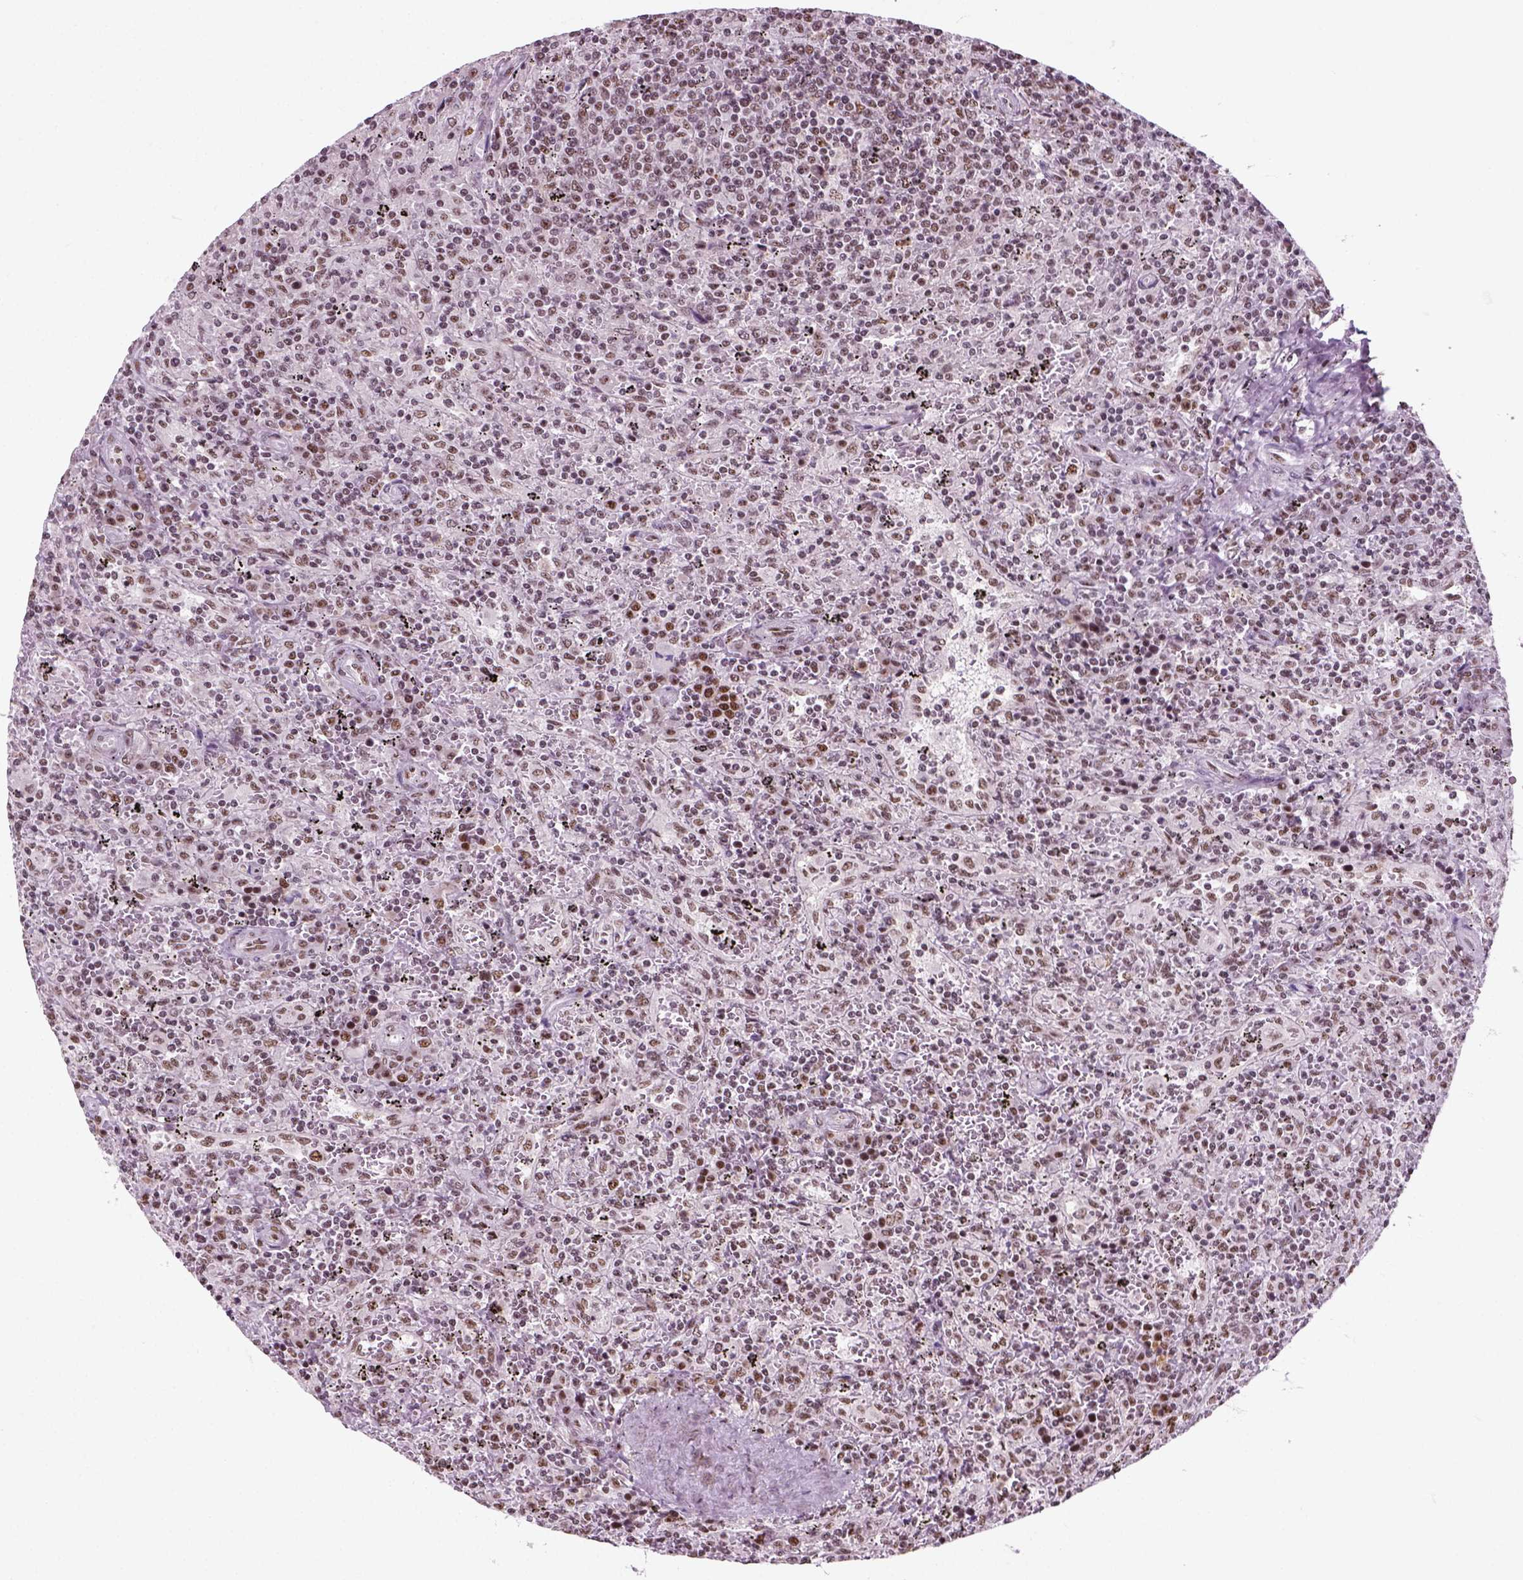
{"staining": {"intensity": "moderate", "quantity": "<25%", "location": "nuclear"}, "tissue": "lymphoma", "cell_type": "Tumor cells", "image_type": "cancer", "snomed": [{"axis": "morphology", "description": "Malignant lymphoma, non-Hodgkin's type, Low grade"}, {"axis": "topography", "description": "Spleen"}], "caption": "Brown immunohistochemical staining in human low-grade malignant lymphoma, non-Hodgkin's type exhibits moderate nuclear positivity in approximately <25% of tumor cells.", "gene": "GTF2F1", "patient": {"sex": "male", "age": 62}}